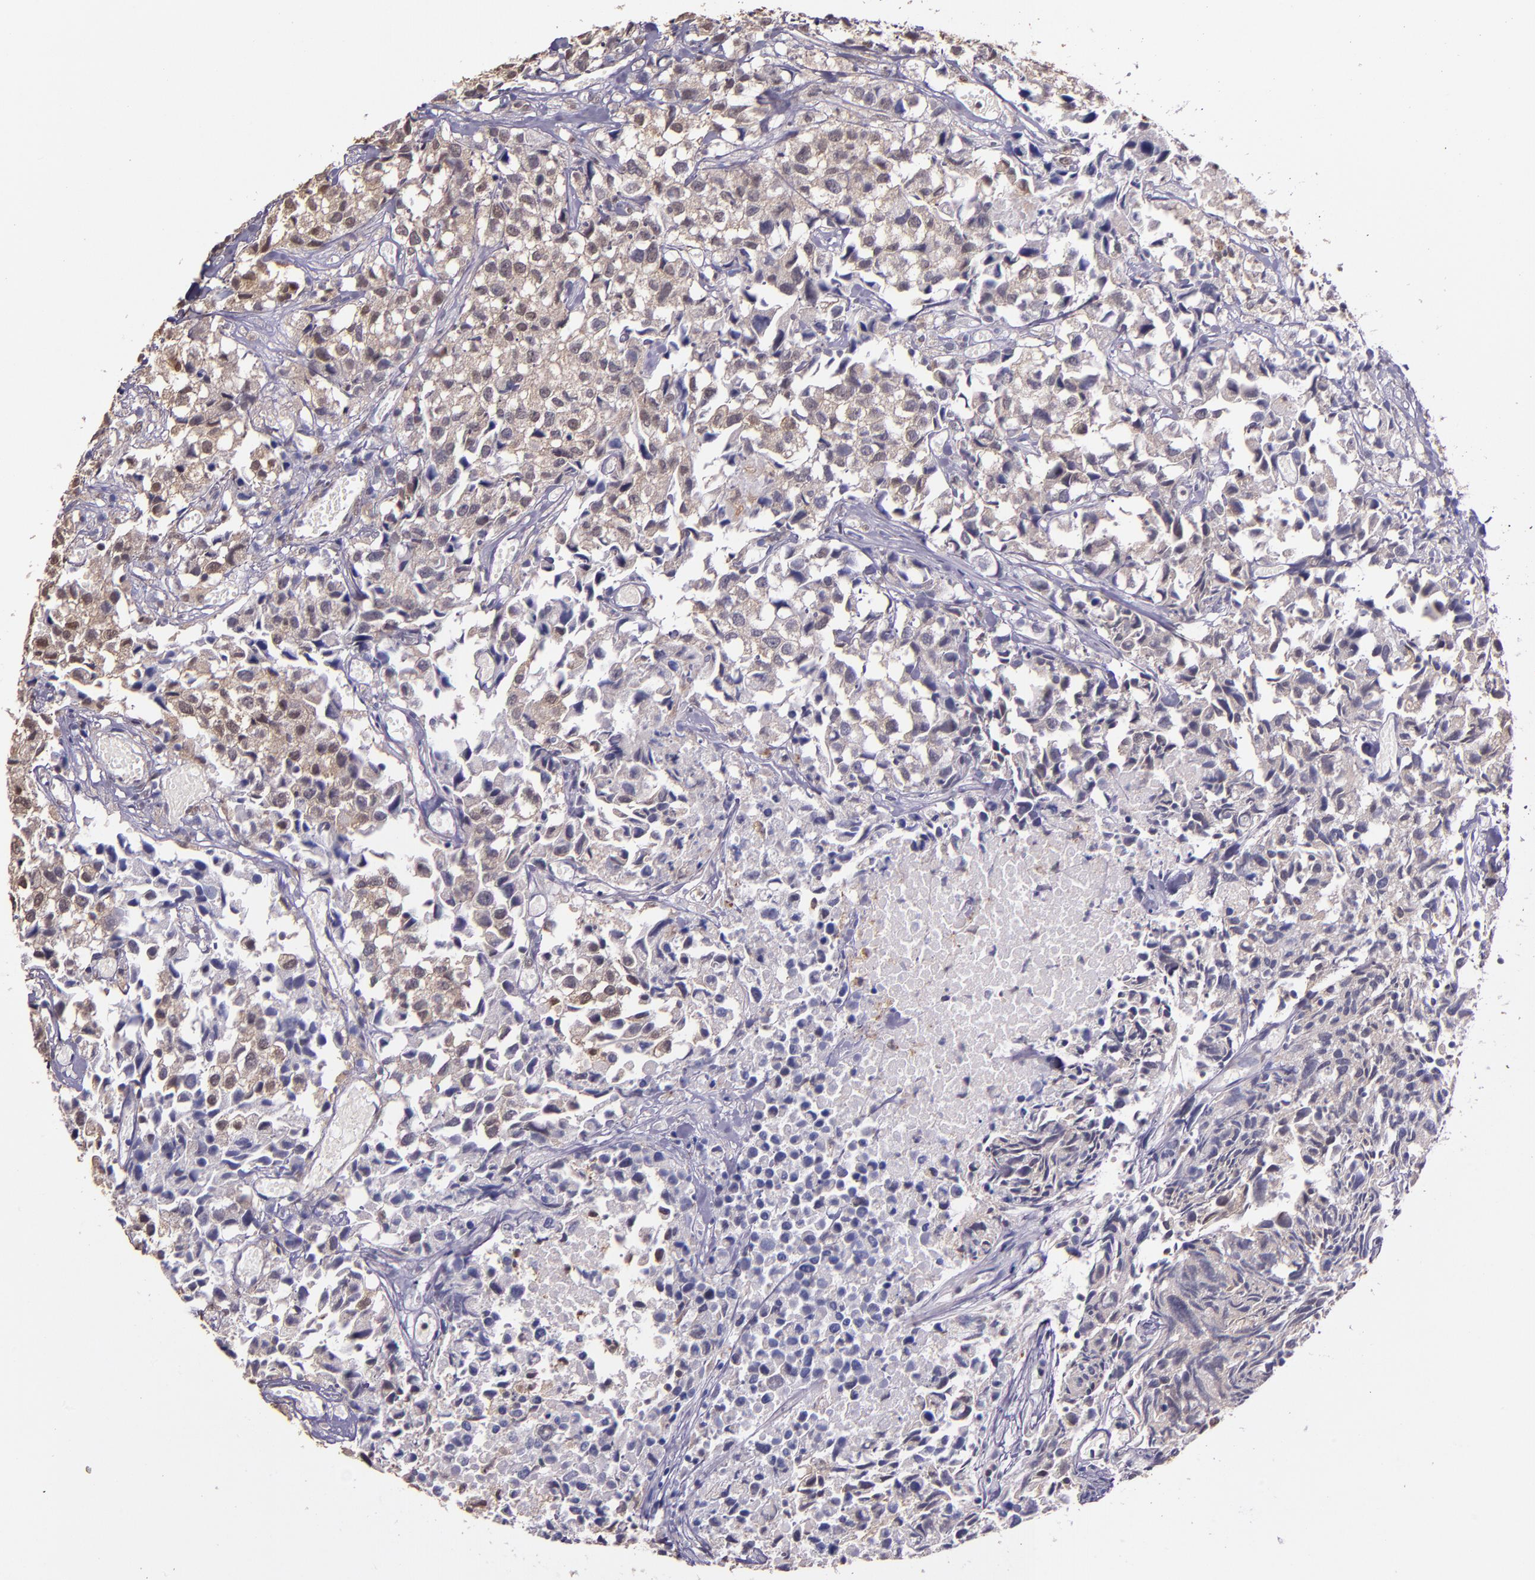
{"staining": {"intensity": "weak", "quantity": ">75%", "location": "cytoplasmic/membranous,nuclear"}, "tissue": "urothelial cancer", "cell_type": "Tumor cells", "image_type": "cancer", "snomed": [{"axis": "morphology", "description": "Urothelial carcinoma, High grade"}, {"axis": "topography", "description": "Urinary bladder"}], "caption": "A photomicrograph of human urothelial cancer stained for a protein demonstrates weak cytoplasmic/membranous and nuclear brown staining in tumor cells. The staining was performed using DAB to visualize the protein expression in brown, while the nuclei were stained in blue with hematoxylin (Magnification: 20x).", "gene": "STAT6", "patient": {"sex": "female", "age": 75}}